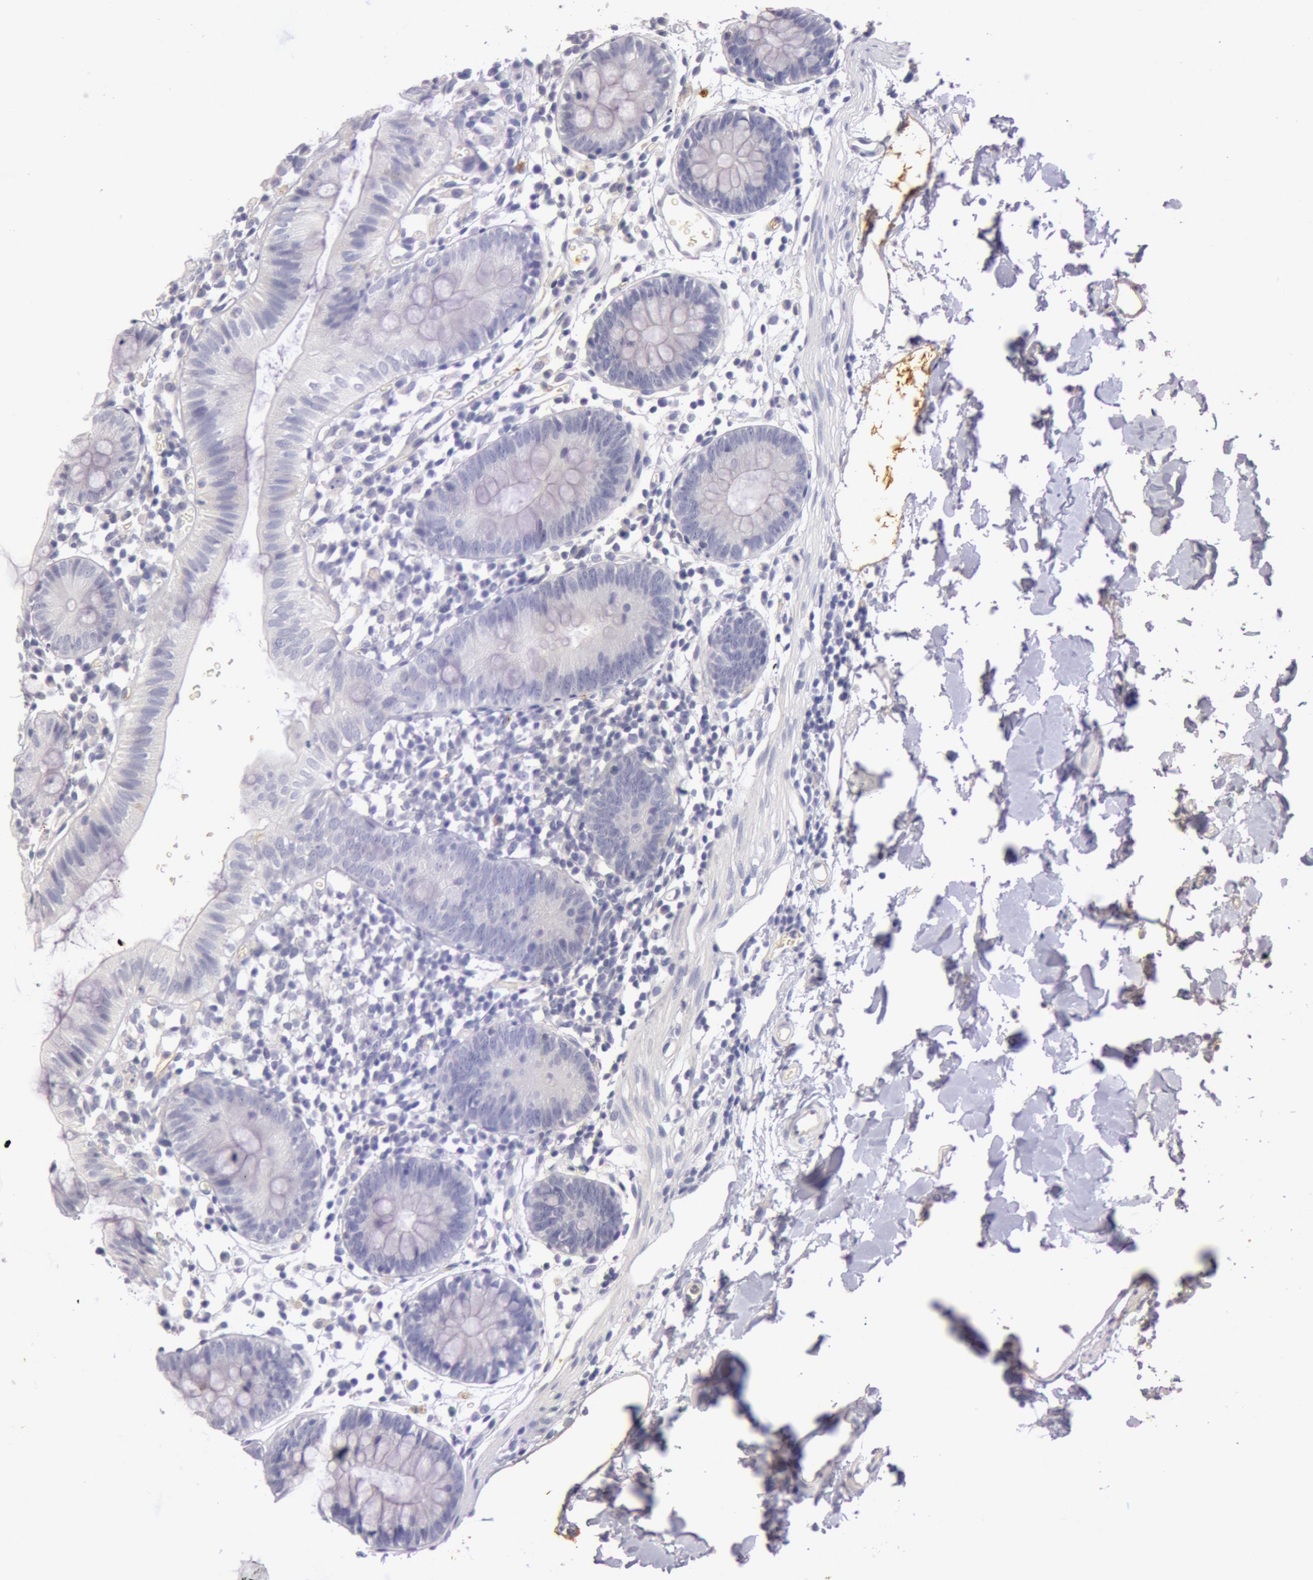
{"staining": {"intensity": "moderate", "quantity": "25%-75%", "location": "cytoplasmic/membranous"}, "tissue": "colon", "cell_type": "Endothelial cells", "image_type": "normal", "snomed": [{"axis": "morphology", "description": "Normal tissue, NOS"}, {"axis": "topography", "description": "Colon"}], "caption": "The immunohistochemical stain shows moderate cytoplasmic/membranous positivity in endothelial cells of benign colon. The protein is shown in brown color, while the nuclei are stained blue.", "gene": "C4BPA", "patient": {"sex": "male", "age": 14}}